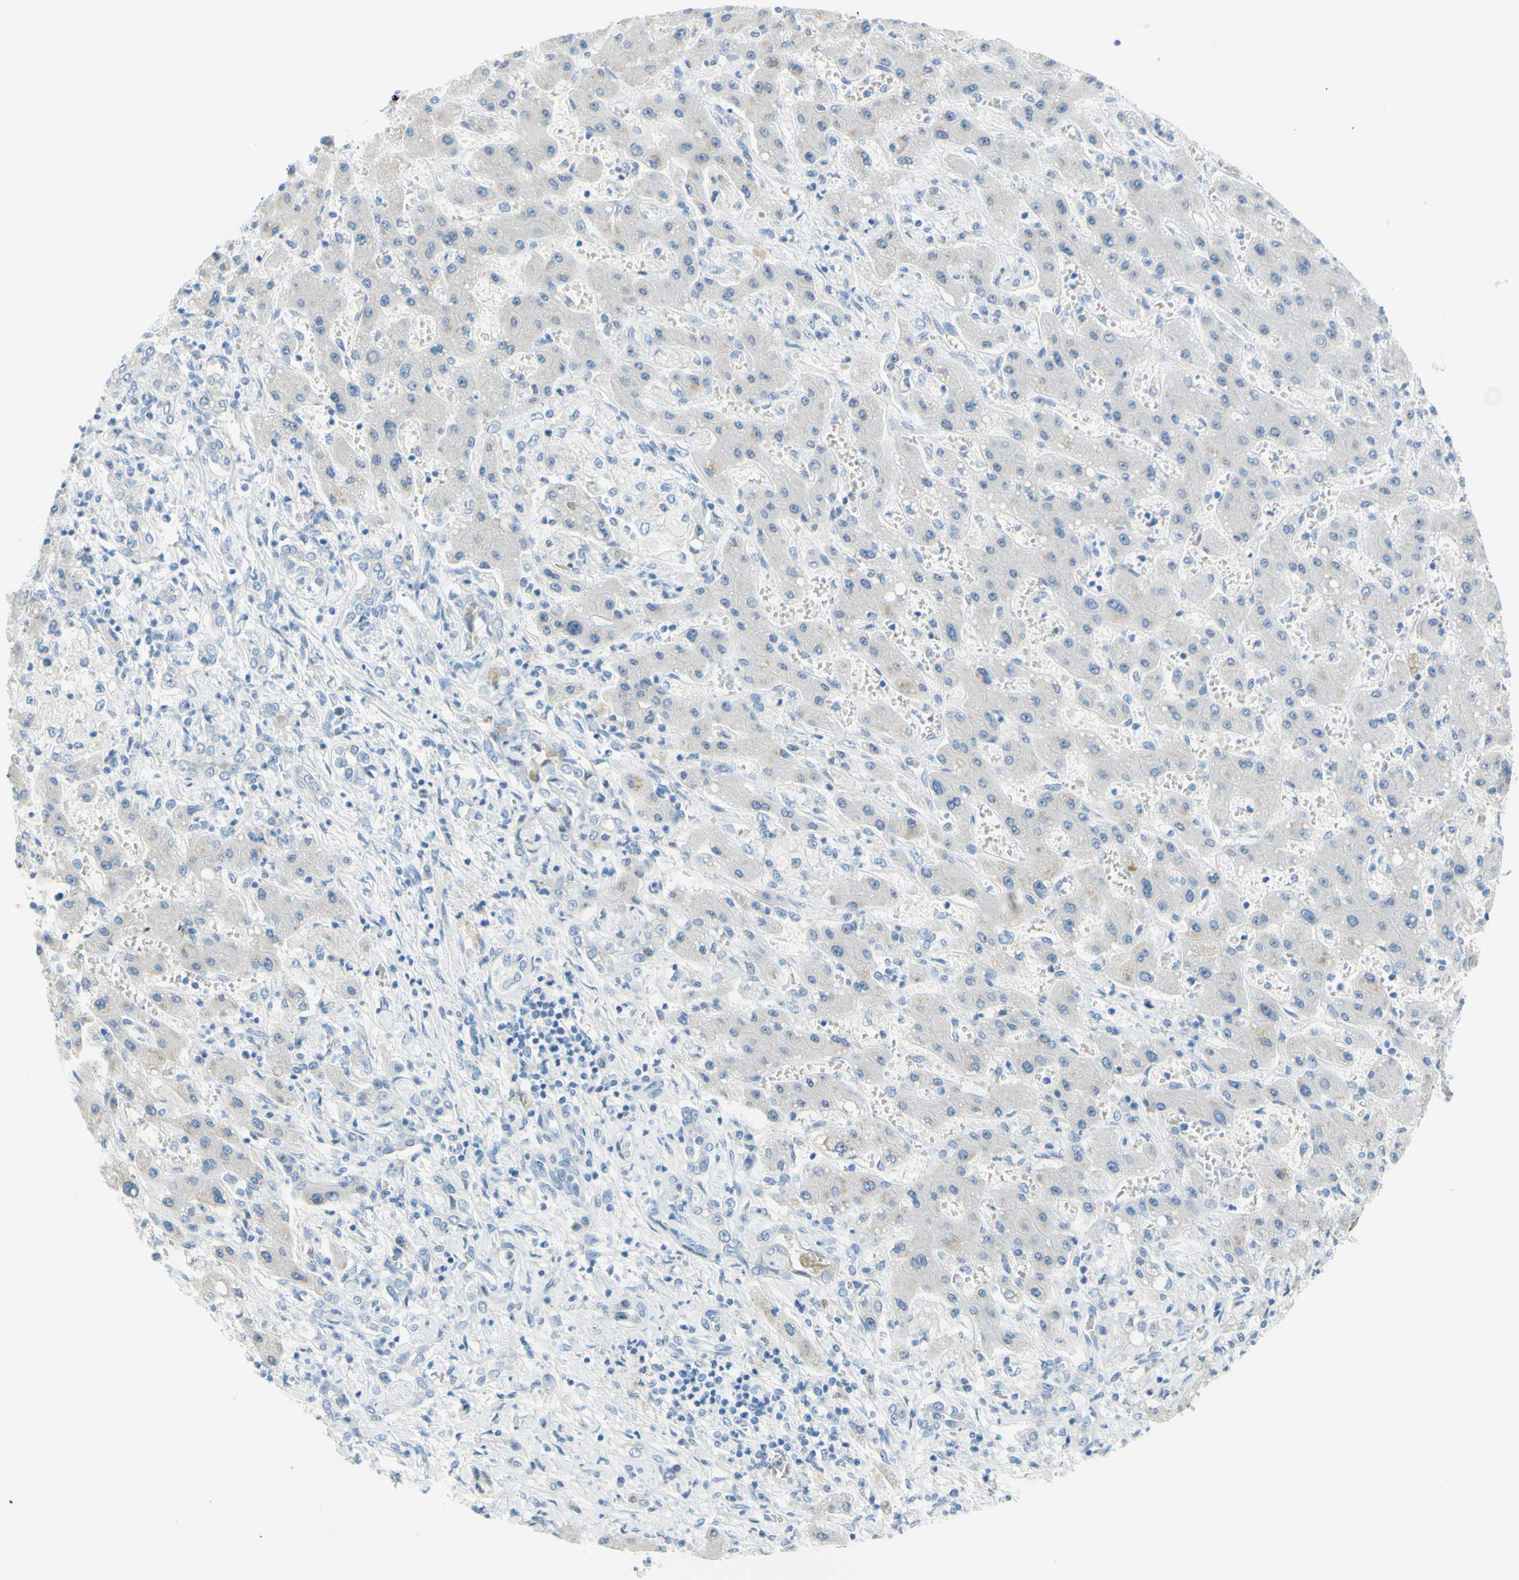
{"staining": {"intensity": "negative", "quantity": "none", "location": "none"}, "tissue": "liver cancer", "cell_type": "Tumor cells", "image_type": "cancer", "snomed": [{"axis": "morphology", "description": "Cholangiocarcinoma"}, {"axis": "topography", "description": "Liver"}], "caption": "High power microscopy photomicrograph of an IHC micrograph of liver cholangiocarcinoma, revealing no significant expression in tumor cells. (Brightfield microscopy of DAB (3,3'-diaminobenzidine) IHC at high magnification).", "gene": "DCT", "patient": {"sex": "male", "age": 50}}